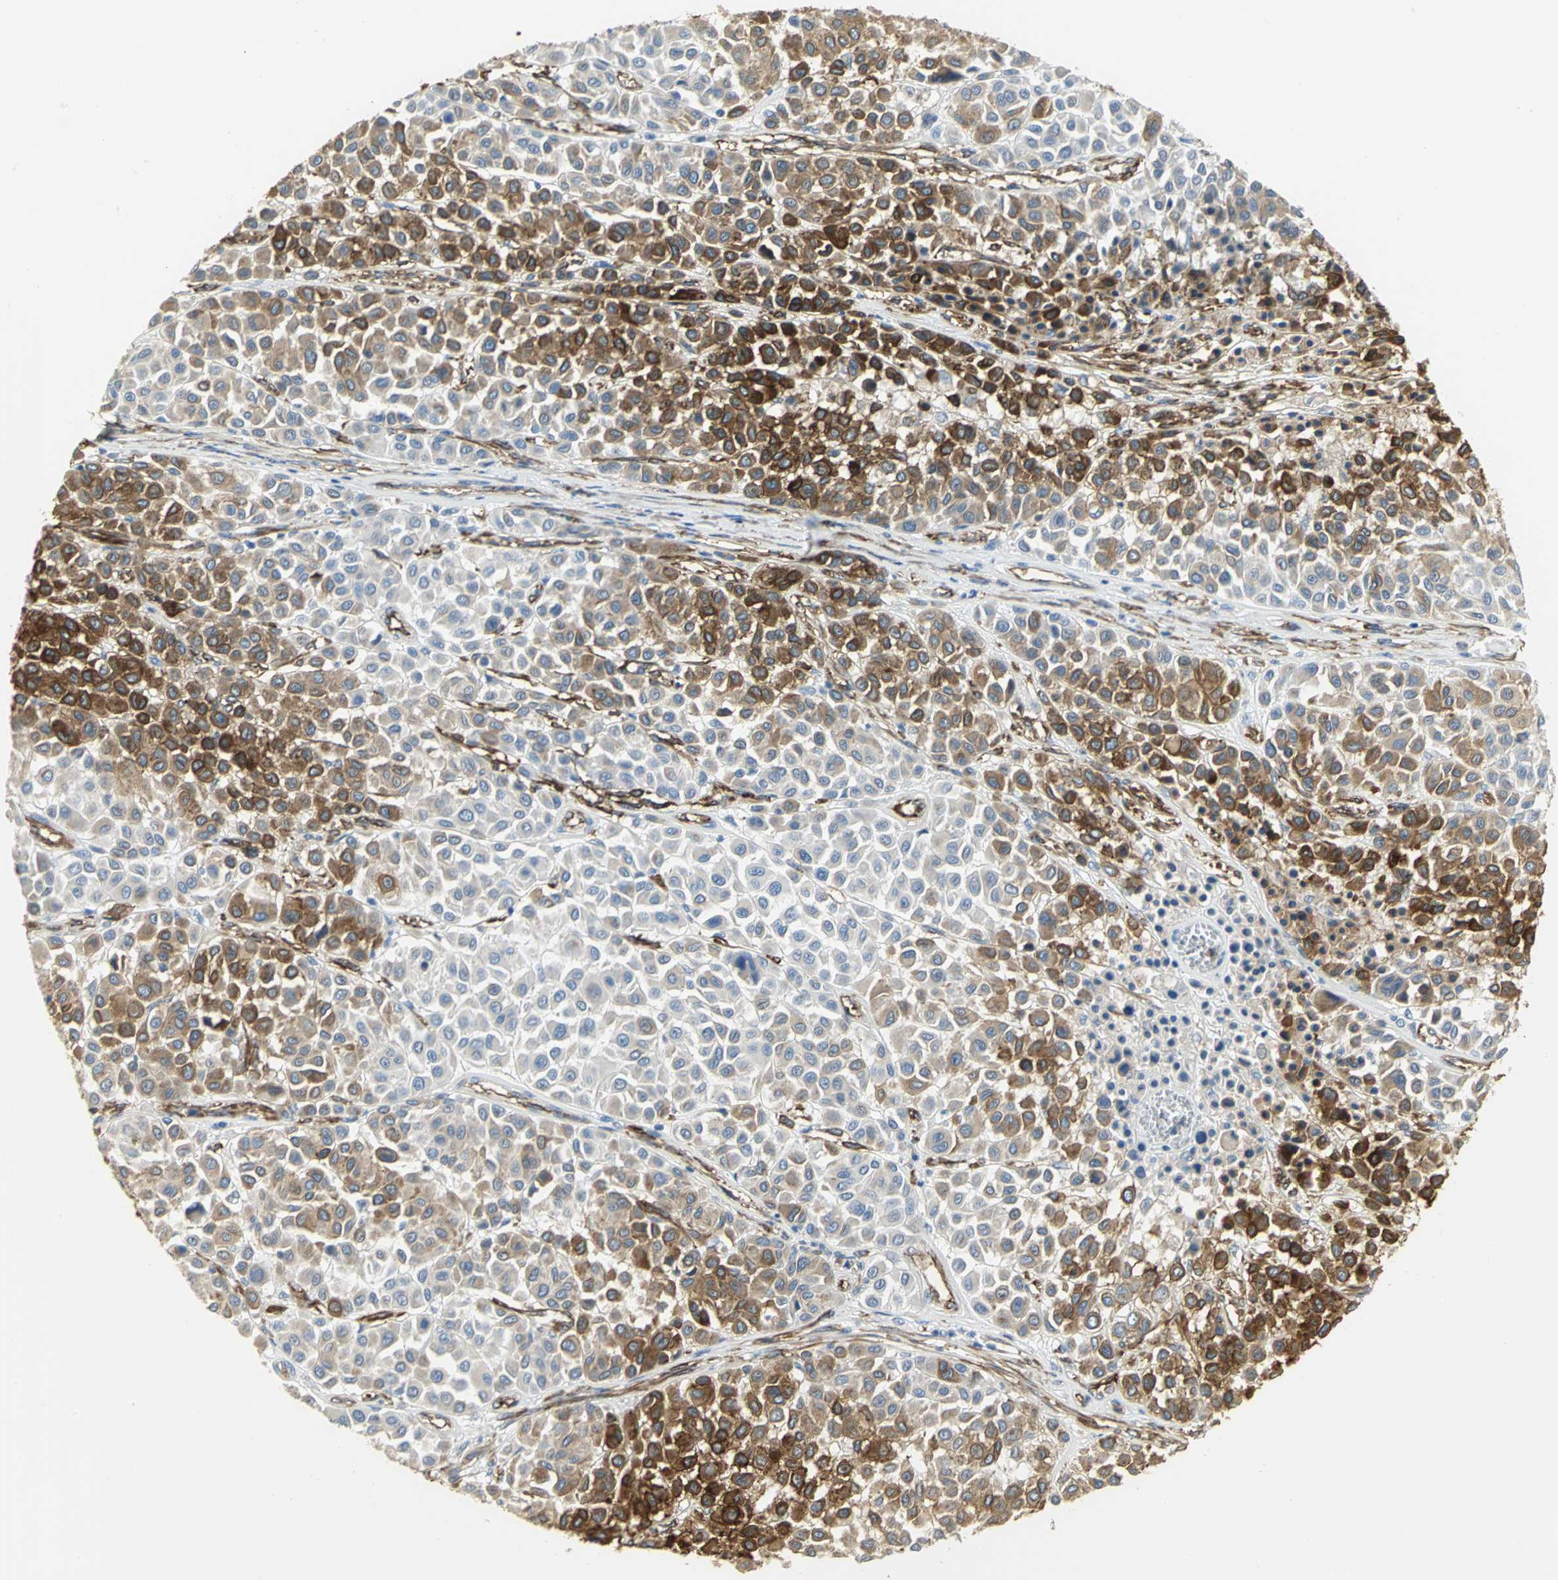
{"staining": {"intensity": "strong", "quantity": "25%-75%", "location": "cytoplasmic/membranous"}, "tissue": "melanoma", "cell_type": "Tumor cells", "image_type": "cancer", "snomed": [{"axis": "morphology", "description": "Malignant melanoma, Metastatic site"}, {"axis": "topography", "description": "Soft tissue"}], "caption": "A histopathology image of human malignant melanoma (metastatic site) stained for a protein reveals strong cytoplasmic/membranous brown staining in tumor cells.", "gene": "FLNB", "patient": {"sex": "male", "age": 41}}